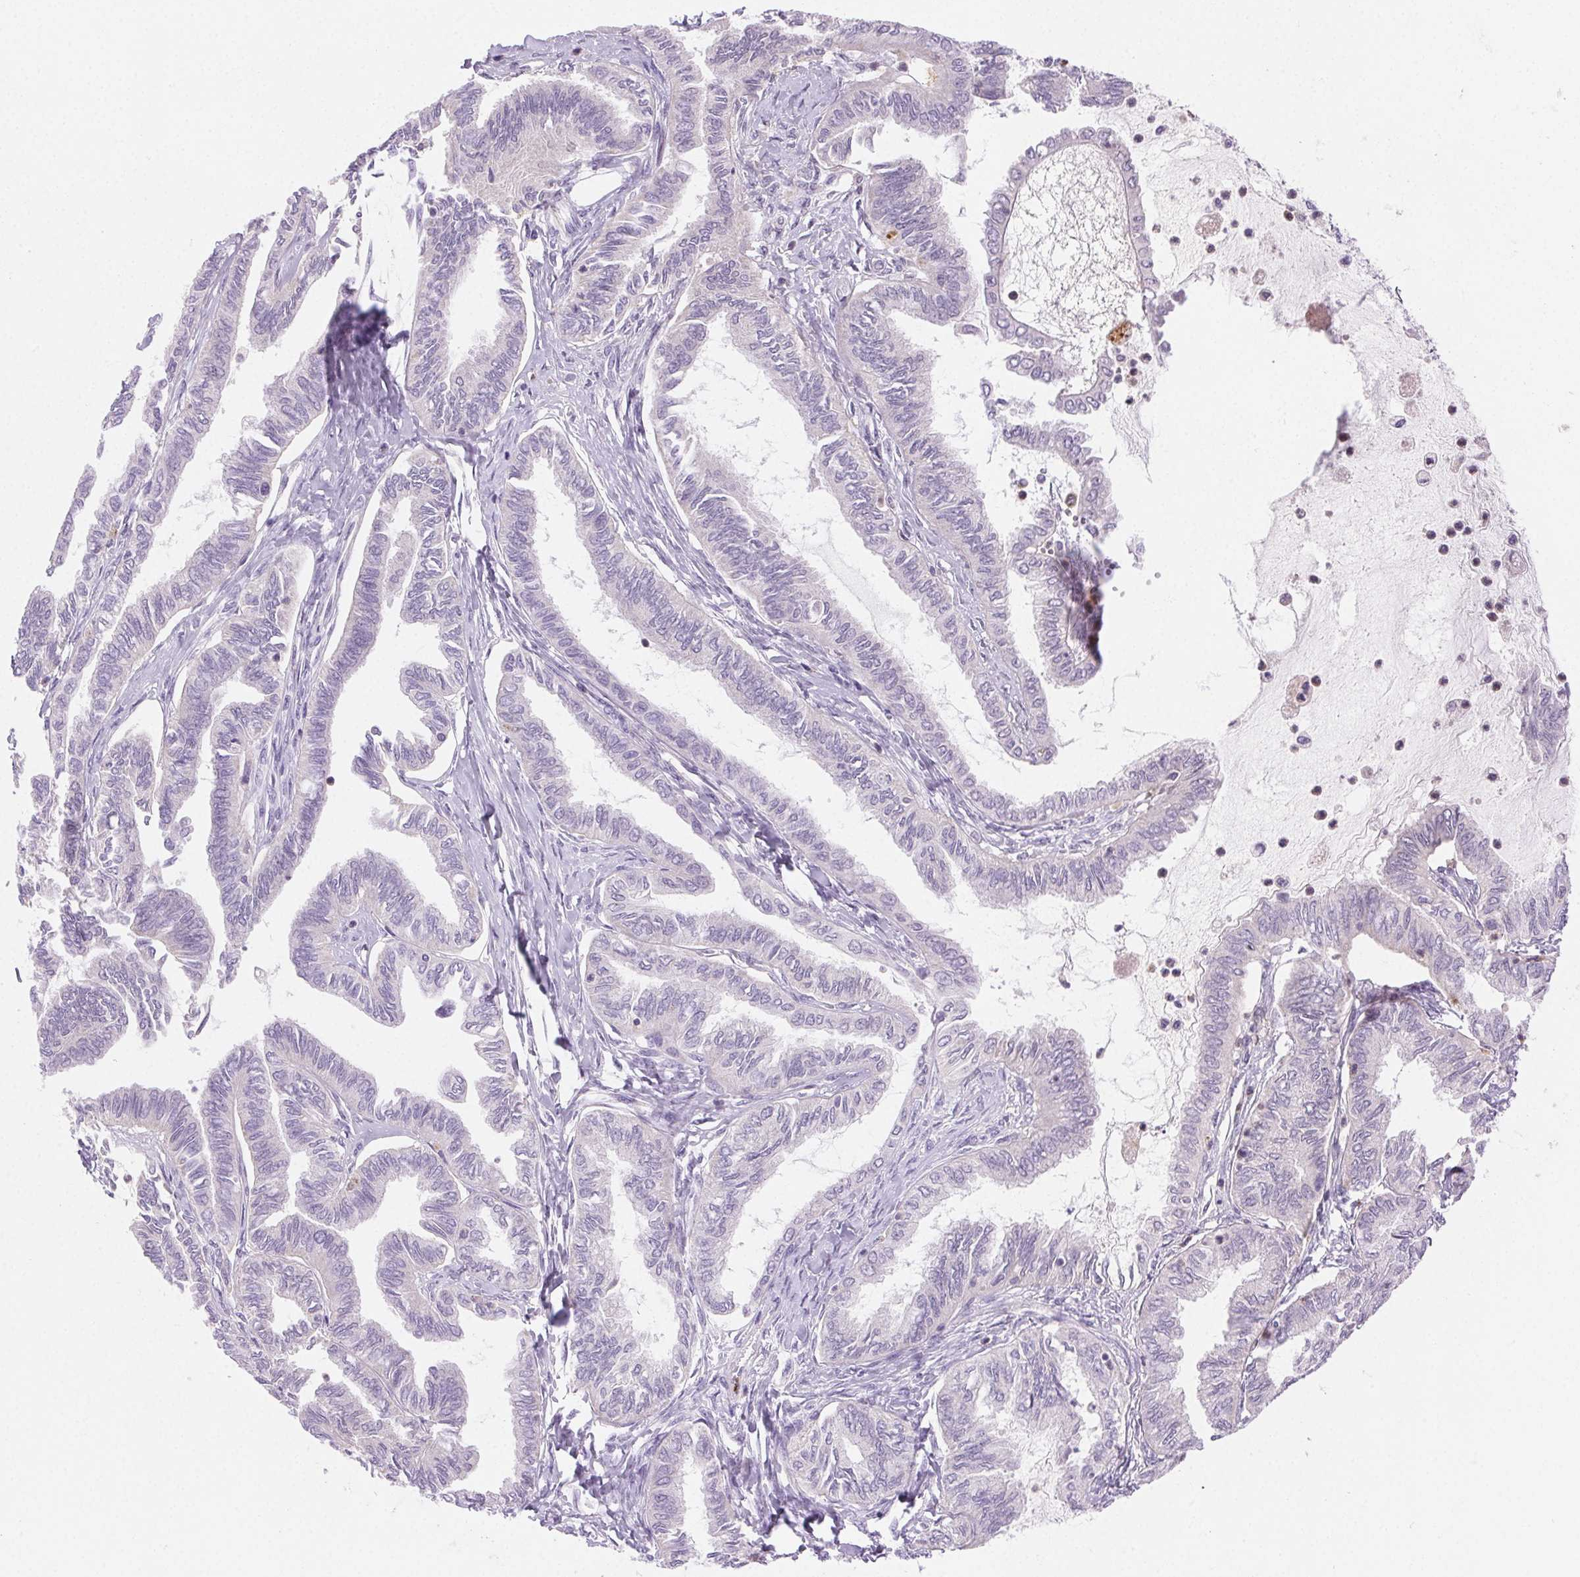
{"staining": {"intensity": "negative", "quantity": "none", "location": "none"}, "tissue": "ovarian cancer", "cell_type": "Tumor cells", "image_type": "cancer", "snomed": [{"axis": "morphology", "description": "Carcinoma, endometroid"}, {"axis": "topography", "description": "Ovary"}], "caption": "Tumor cells show no significant positivity in endometroid carcinoma (ovarian).", "gene": "FGA", "patient": {"sex": "female", "age": 70}}